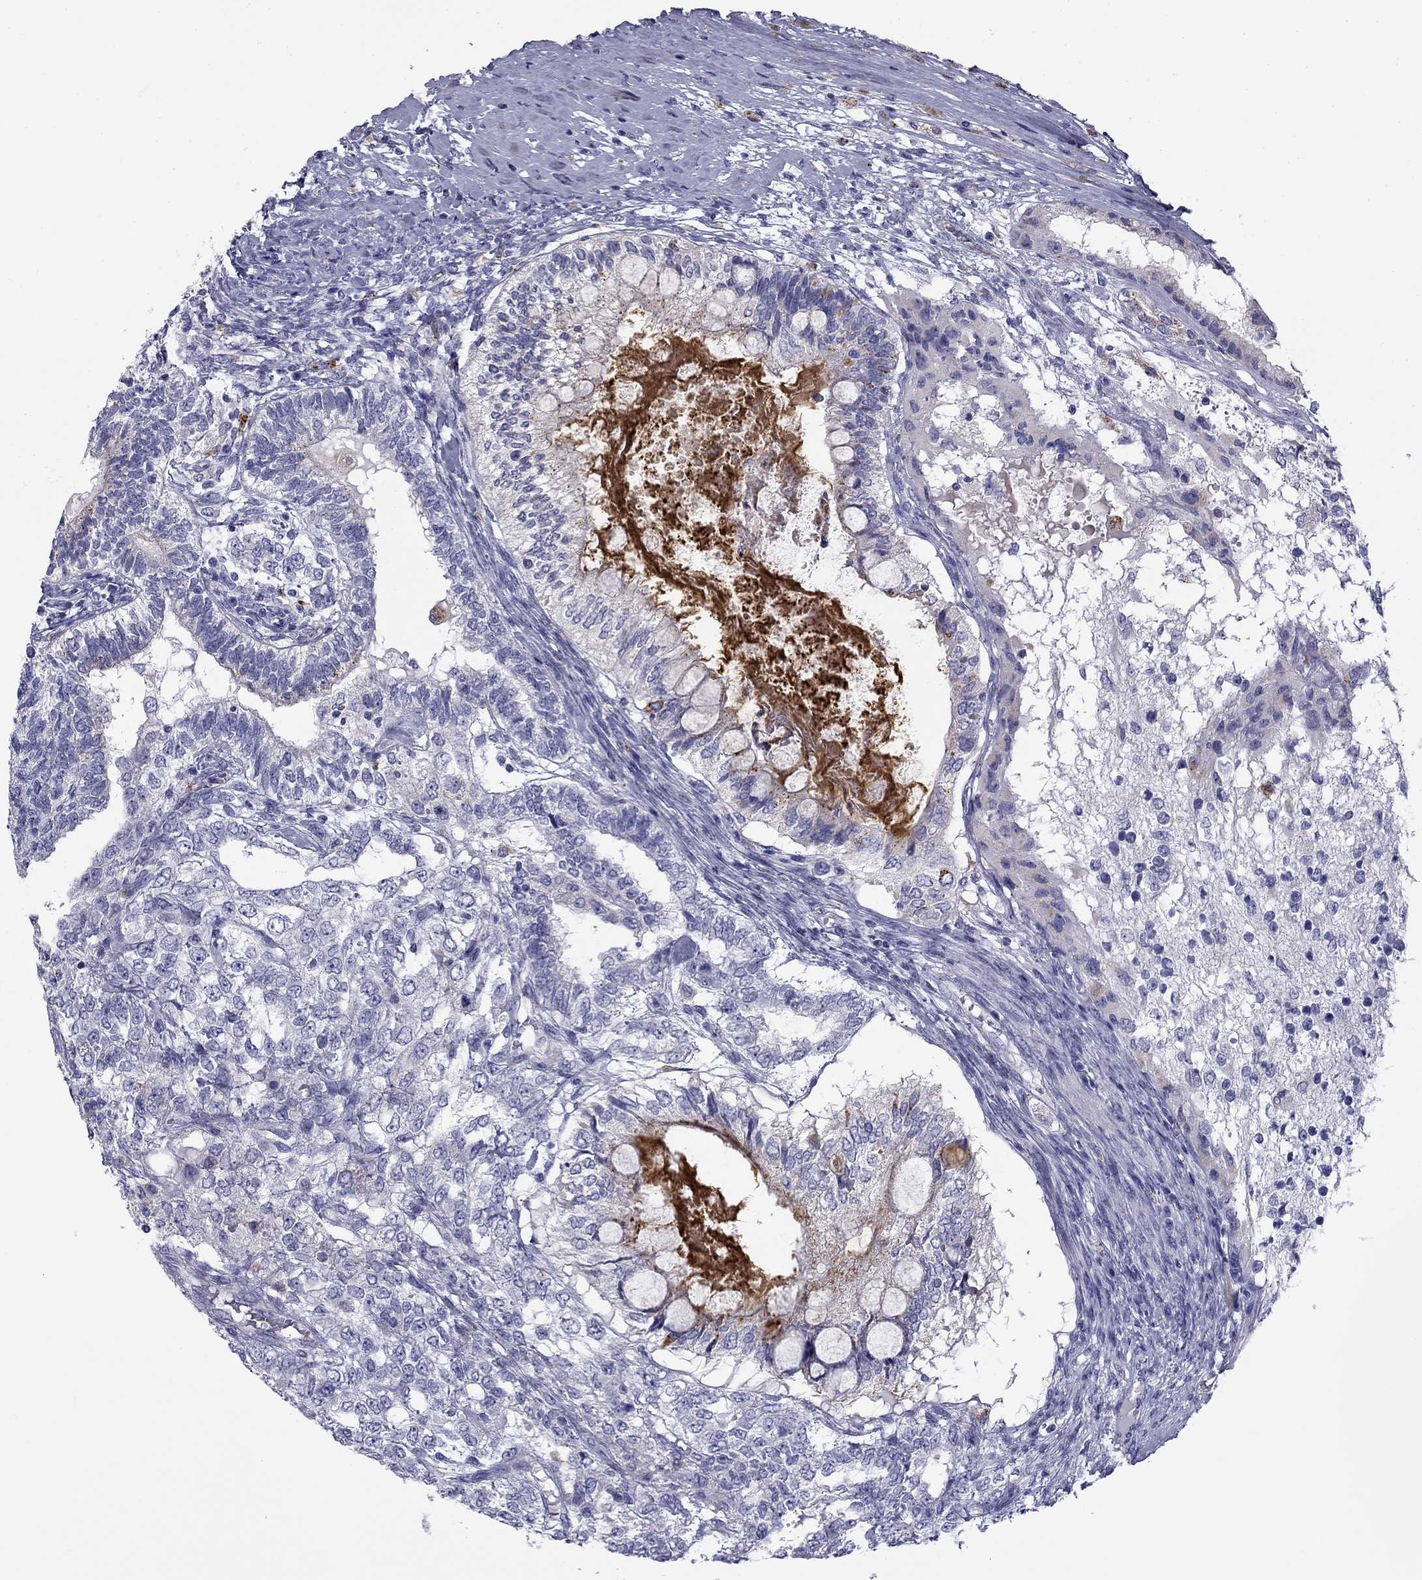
{"staining": {"intensity": "negative", "quantity": "none", "location": "none"}, "tissue": "testis cancer", "cell_type": "Tumor cells", "image_type": "cancer", "snomed": [{"axis": "morphology", "description": "Seminoma, NOS"}, {"axis": "morphology", "description": "Carcinoma, Embryonal, NOS"}, {"axis": "topography", "description": "Testis"}], "caption": "Testis embryonal carcinoma was stained to show a protein in brown. There is no significant staining in tumor cells. (Brightfield microscopy of DAB (3,3'-diaminobenzidine) immunohistochemistry at high magnification).", "gene": "CLPSL2", "patient": {"sex": "male", "age": 41}}